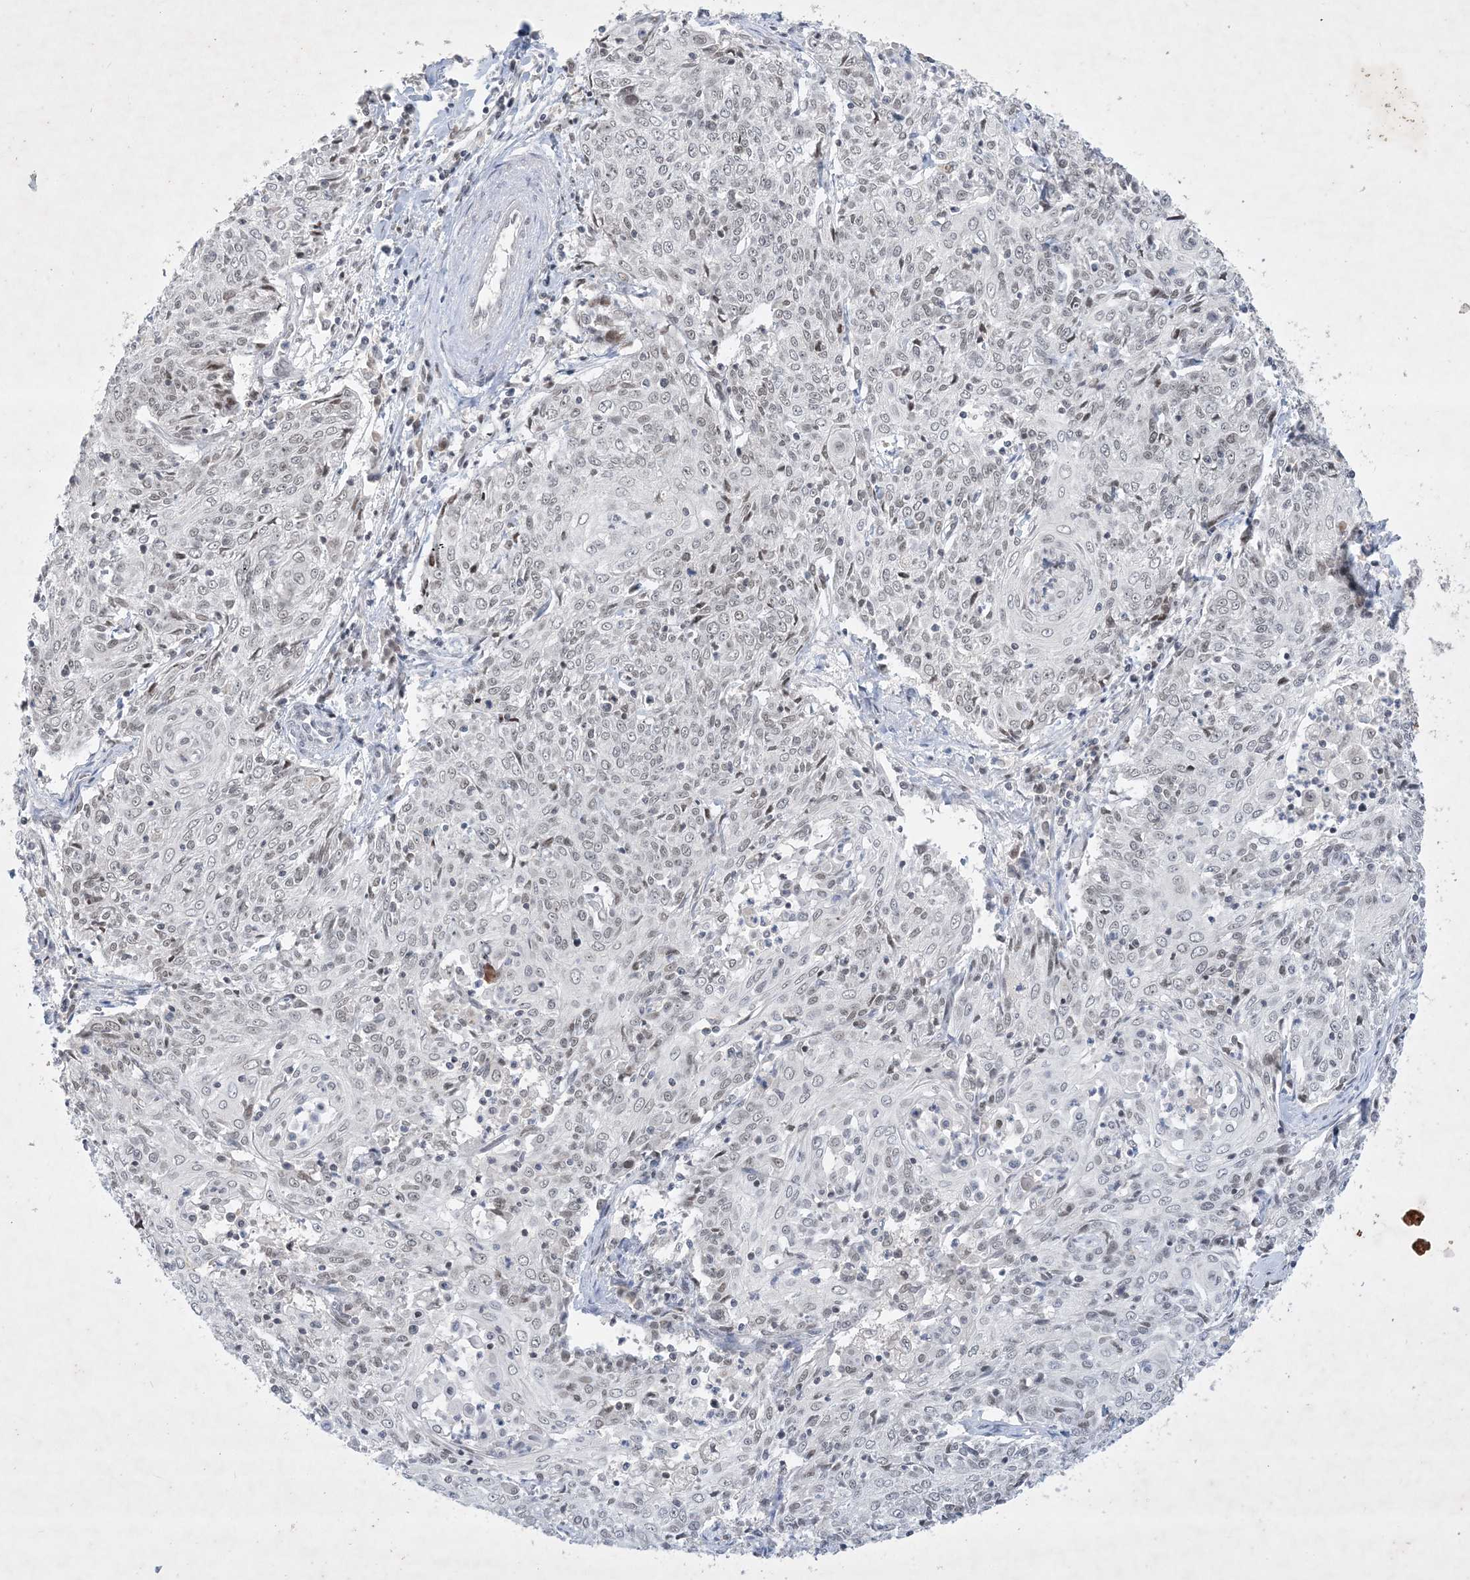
{"staining": {"intensity": "weak", "quantity": ">75%", "location": "nuclear"}, "tissue": "cervical cancer", "cell_type": "Tumor cells", "image_type": "cancer", "snomed": [{"axis": "morphology", "description": "Squamous cell carcinoma, NOS"}, {"axis": "topography", "description": "Cervix"}], "caption": "Cervical squamous cell carcinoma stained for a protein (brown) shows weak nuclear positive positivity in about >75% of tumor cells.", "gene": "ZNF674", "patient": {"sex": "female", "age": 48}}